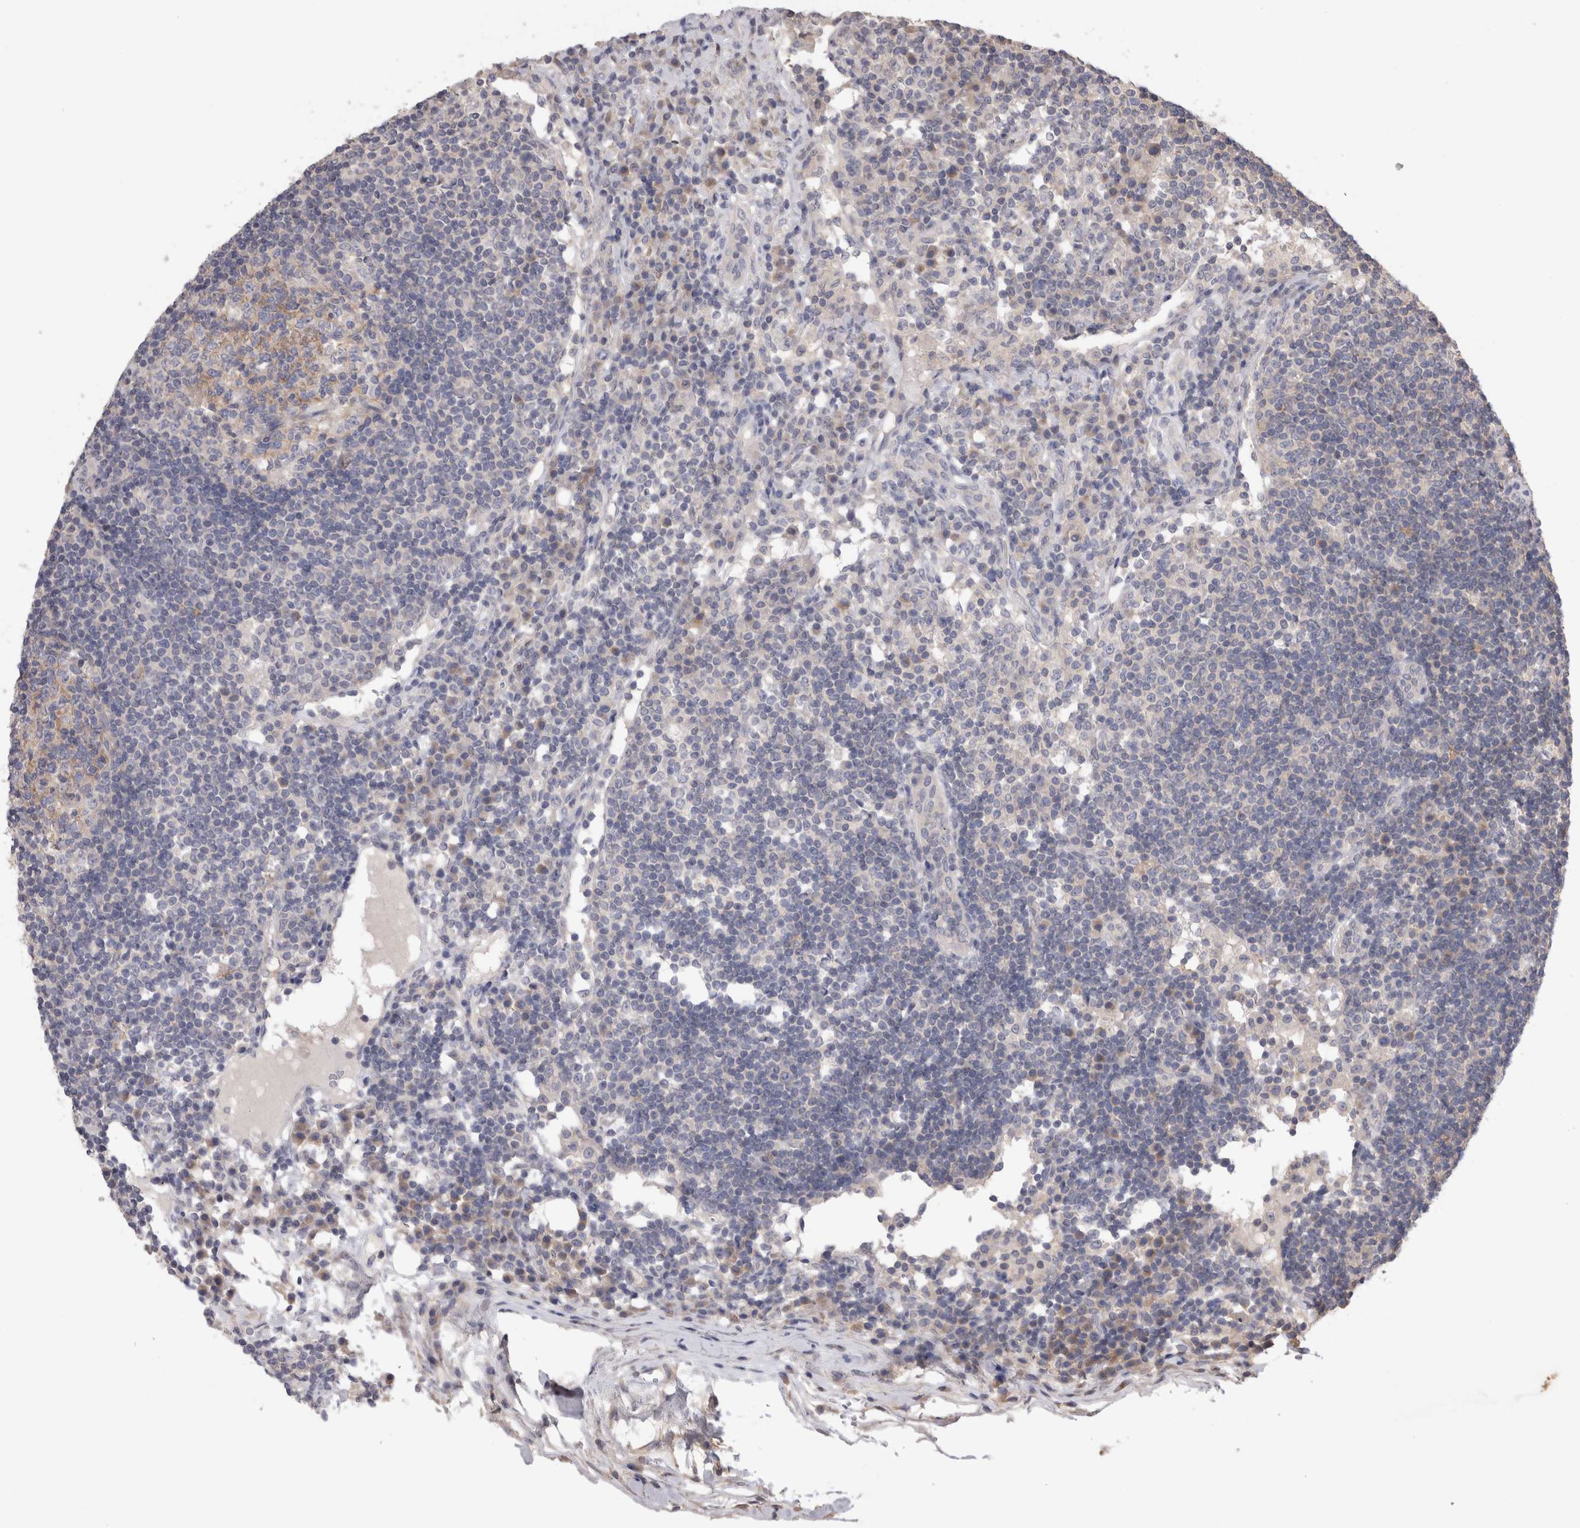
{"staining": {"intensity": "negative", "quantity": "none", "location": "none"}, "tissue": "lymph node", "cell_type": "Germinal center cells", "image_type": "normal", "snomed": [{"axis": "morphology", "description": "Normal tissue, NOS"}, {"axis": "topography", "description": "Lymph node"}], "caption": "Immunohistochemistry image of unremarkable human lymph node stained for a protein (brown), which demonstrates no expression in germinal center cells.", "gene": "OTOR", "patient": {"sex": "female", "age": 53}}